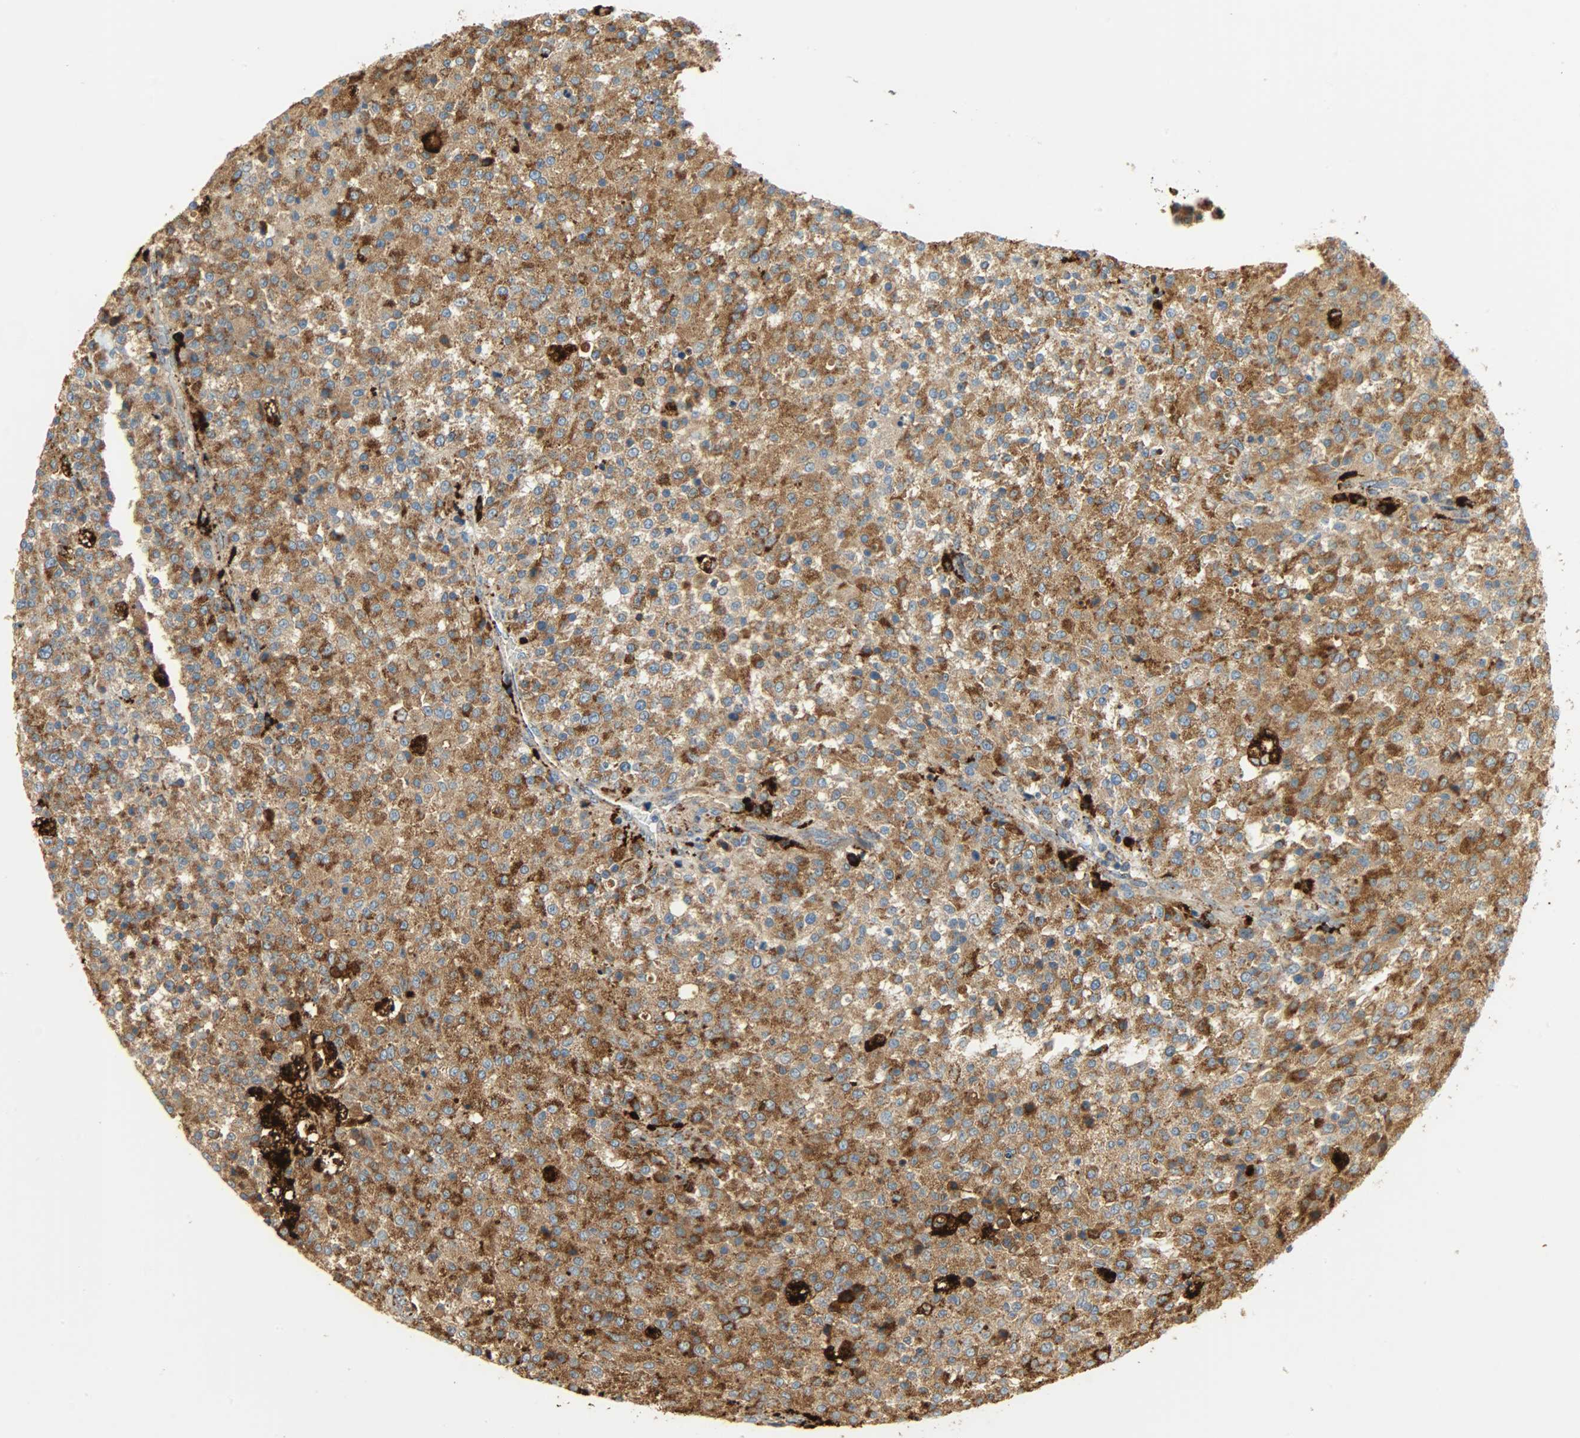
{"staining": {"intensity": "moderate", "quantity": ">75%", "location": "cytoplasmic/membranous"}, "tissue": "testis cancer", "cell_type": "Tumor cells", "image_type": "cancer", "snomed": [{"axis": "morphology", "description": "Seminoma, NOS"}, {"axis": "topography", "description": "Testis"}], "caption": "Immunohistochemistry (IHC) (DAB (3,3'-diaminobenzidine)) staining of human testis cancer (seminoma) reveals moderate cytoplasmic/membranous protein positivity in about >75% of tumor cells.", "gene": "ASAH1", "patient": {"sex": "male", "age": 59}}